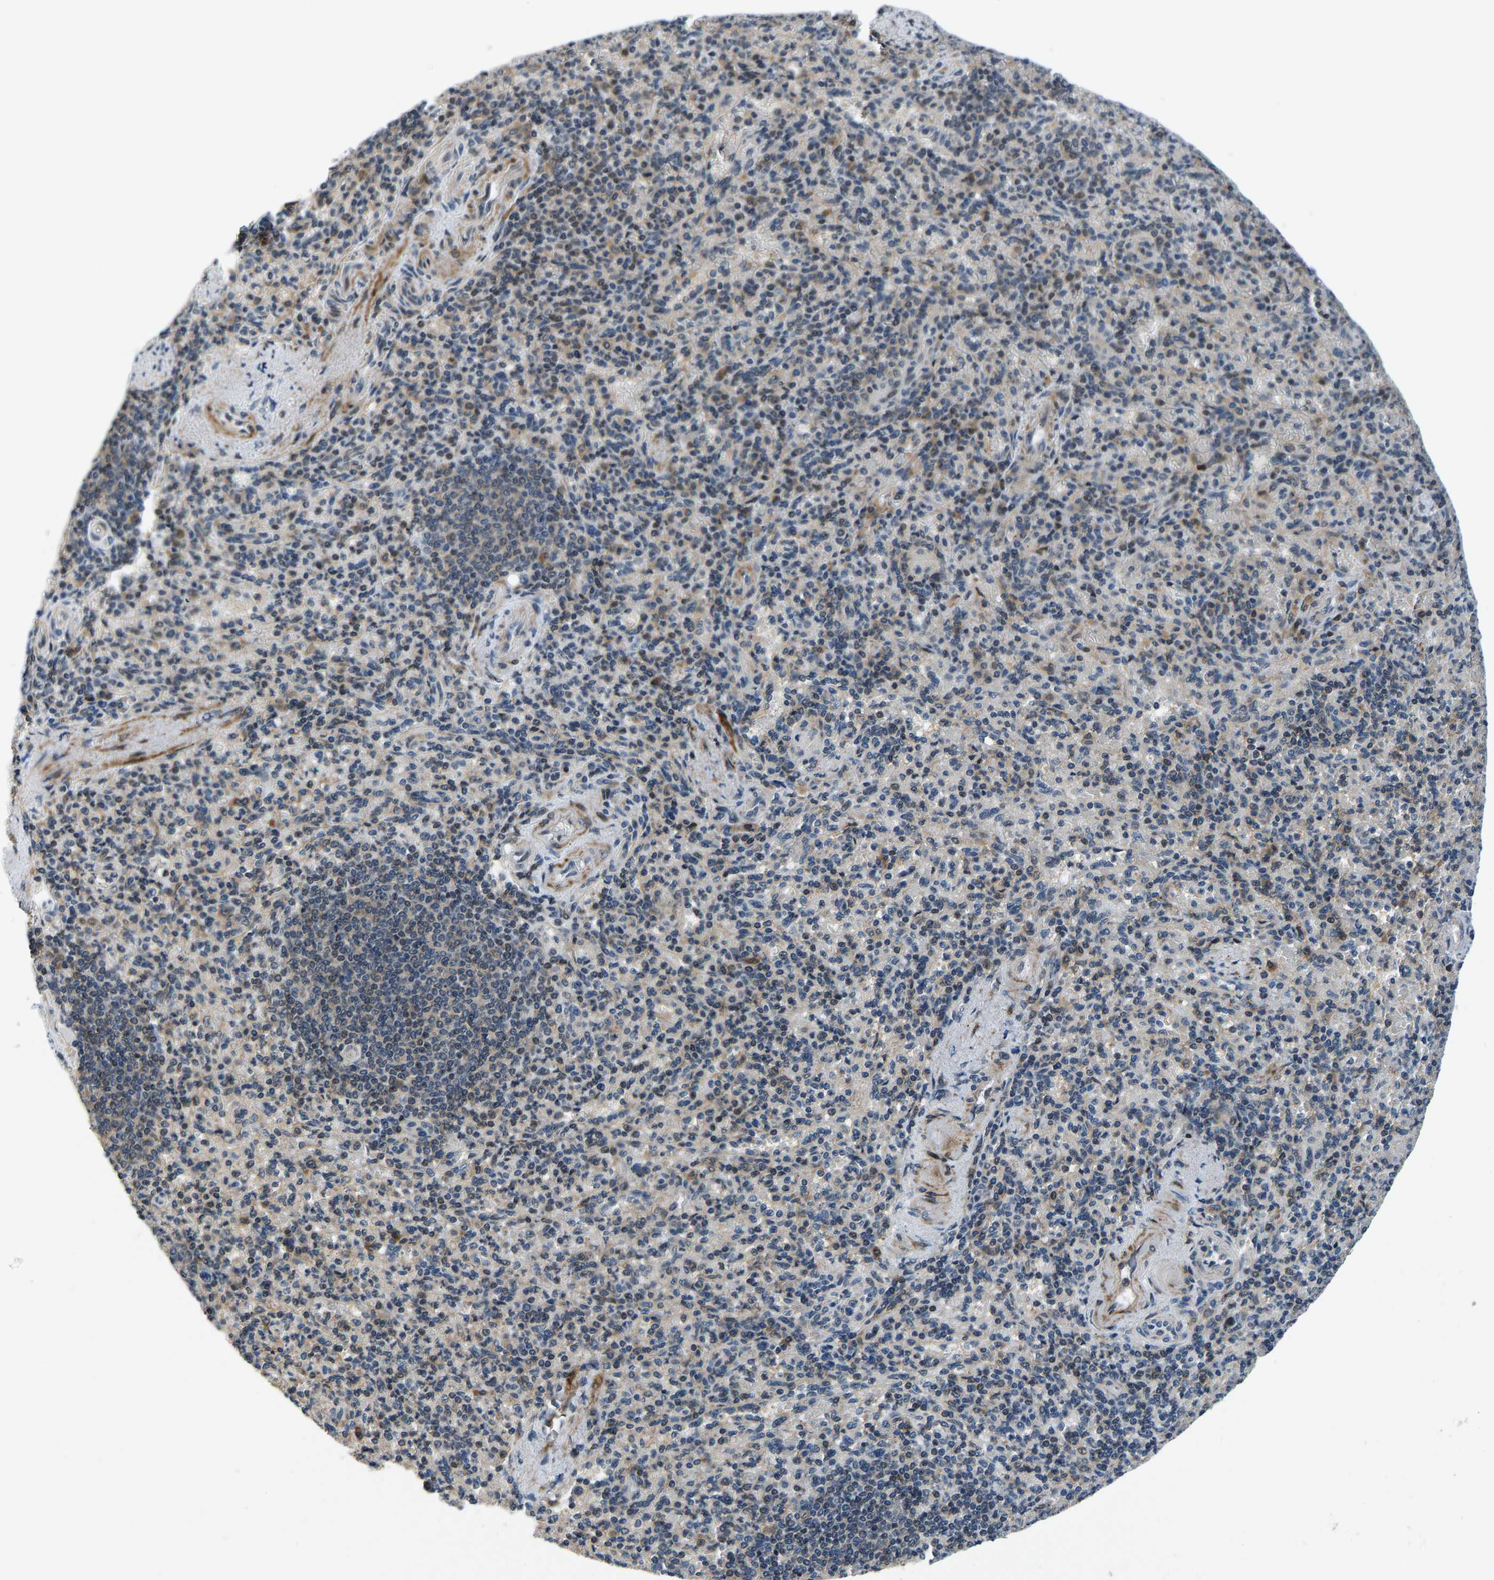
{"staining": {"intensity": "moderate", "quantity": "25%-75%", "location": "cytoplasmic/membranous"}, "tissue": "spleen", "cell_type": "Cells in red pulp", "image_type": "normal", "snomed": [{"axis": "morphology", "description": "Normal tissue, NOS"}, {"axis": "topography", "description": "Spleen"}], "caption": "Spleen stained for a protein (brown) demonstrates moderate cytoplasmic/membranous positive staining in about 25%-75% of cells in red pulp.", "gene": "RLIM", "patient": {"sex": "female", "age": 74}}